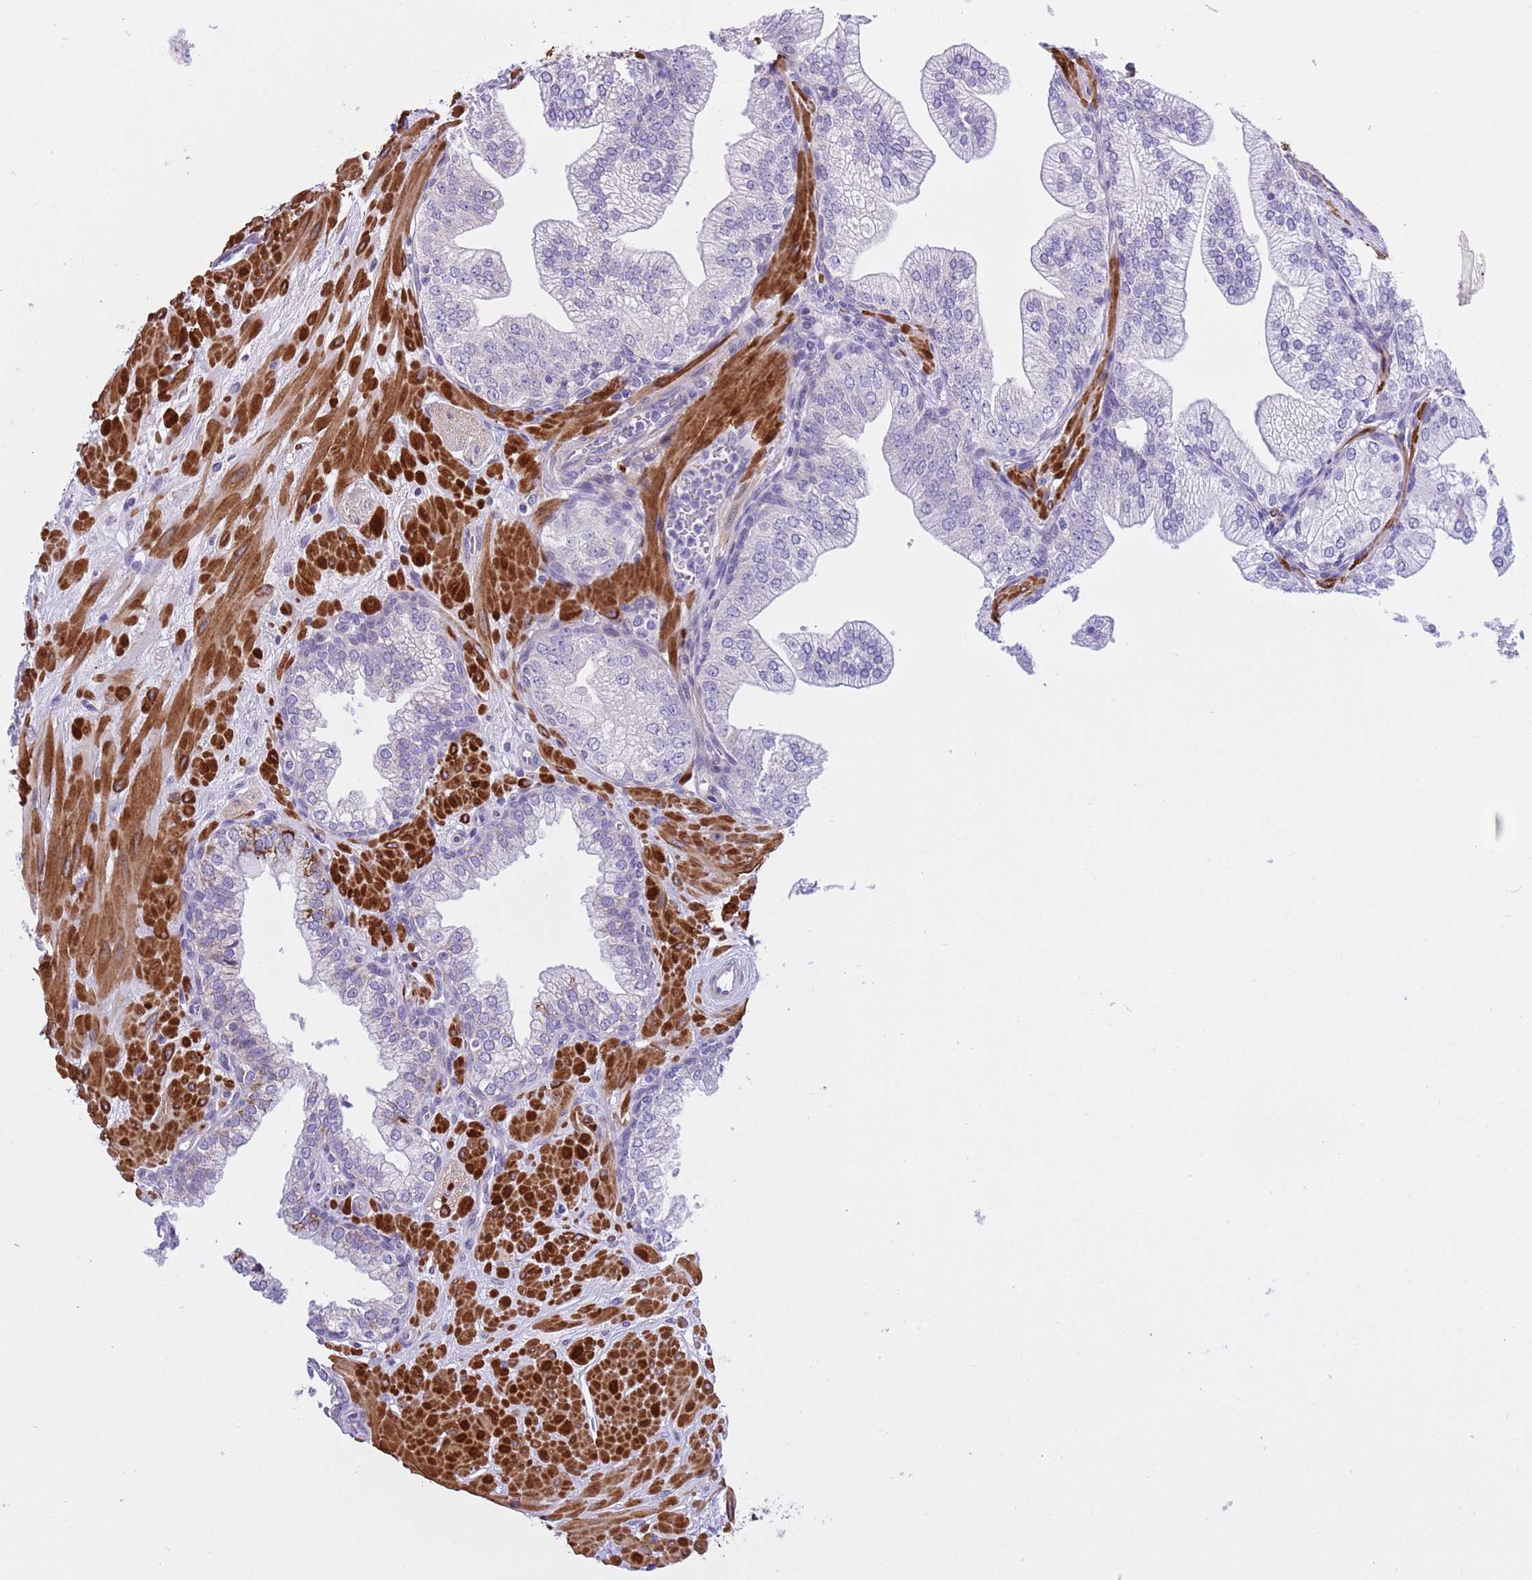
{"staining": {"intensity": "negative", "quantity": "none", "location": "none"}, "tissue": "prostate", "cell_type": "Glandular cells", "image_type": "normal", "snomed": [{"axis": "morphology", "description": "Normal tissue, NOS"}, {"axis": "topography", "description": "Prostate"}], "caption": "DAB immunohistochemical staining of unremarkable human prostate demonstrates no significant expression in glandular cells. (IHC, brightfield microscopy, high magnification).", "gene": "NET1", "patient": {"sex": "male", "age": 60}}